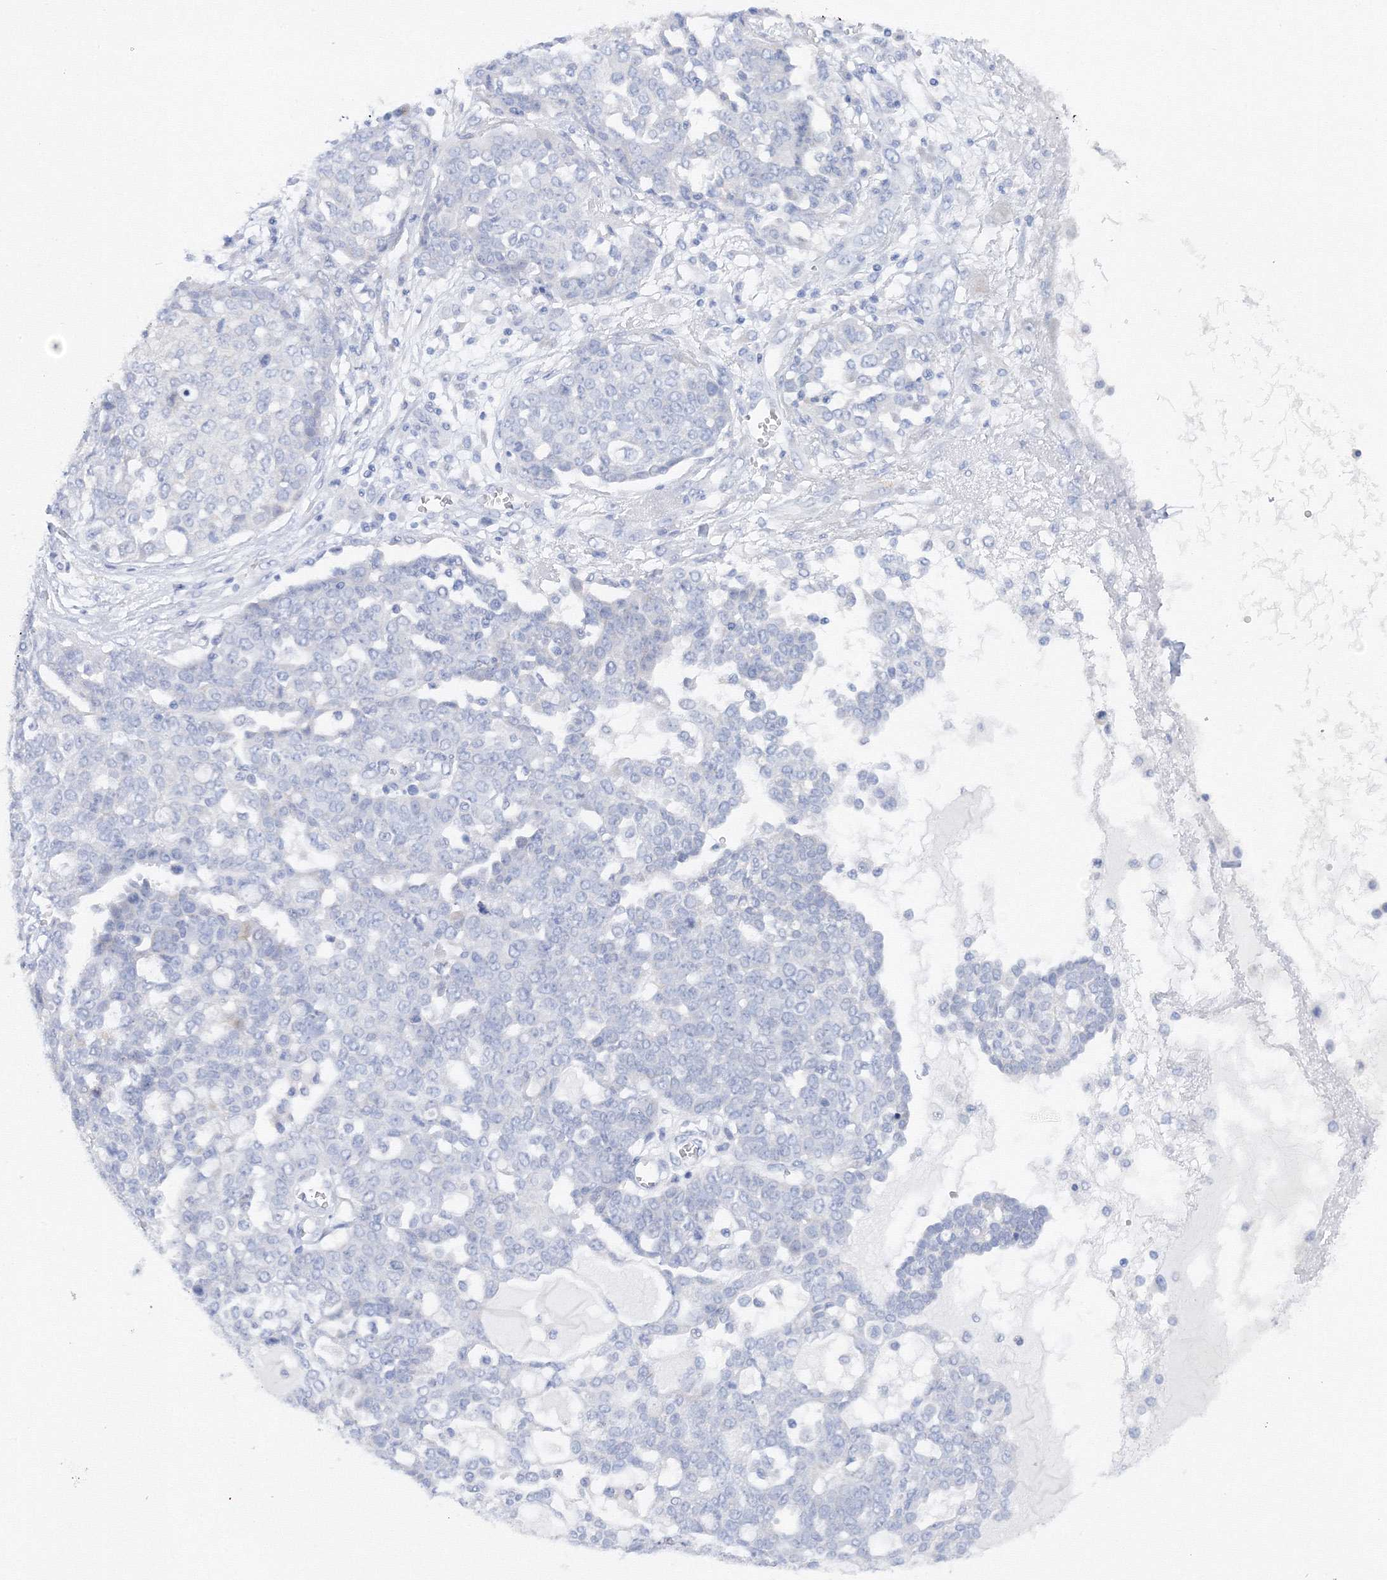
{"staining": {"intensity": "negative", "quantity": "none", "location": "none"}, "tissue": "ovarian cancer", "cell_type": "Tumor cells", "image_type": "cancer", "snomed": [{"axis": "morphology", "description": "Cystadenocarcinoma, serous, NOS"}, {"axis": "topography", "description": "Soft tissue"}, {"axis": "topography", "description": "Ovary"}], "caption": "Immunohistochemistry (IHC) of ovarian serous cystadenocarcinoma shows no staining in tumor cells.", "gene": "TAMM41", "patient": {"sex": "female", "age": 57}}